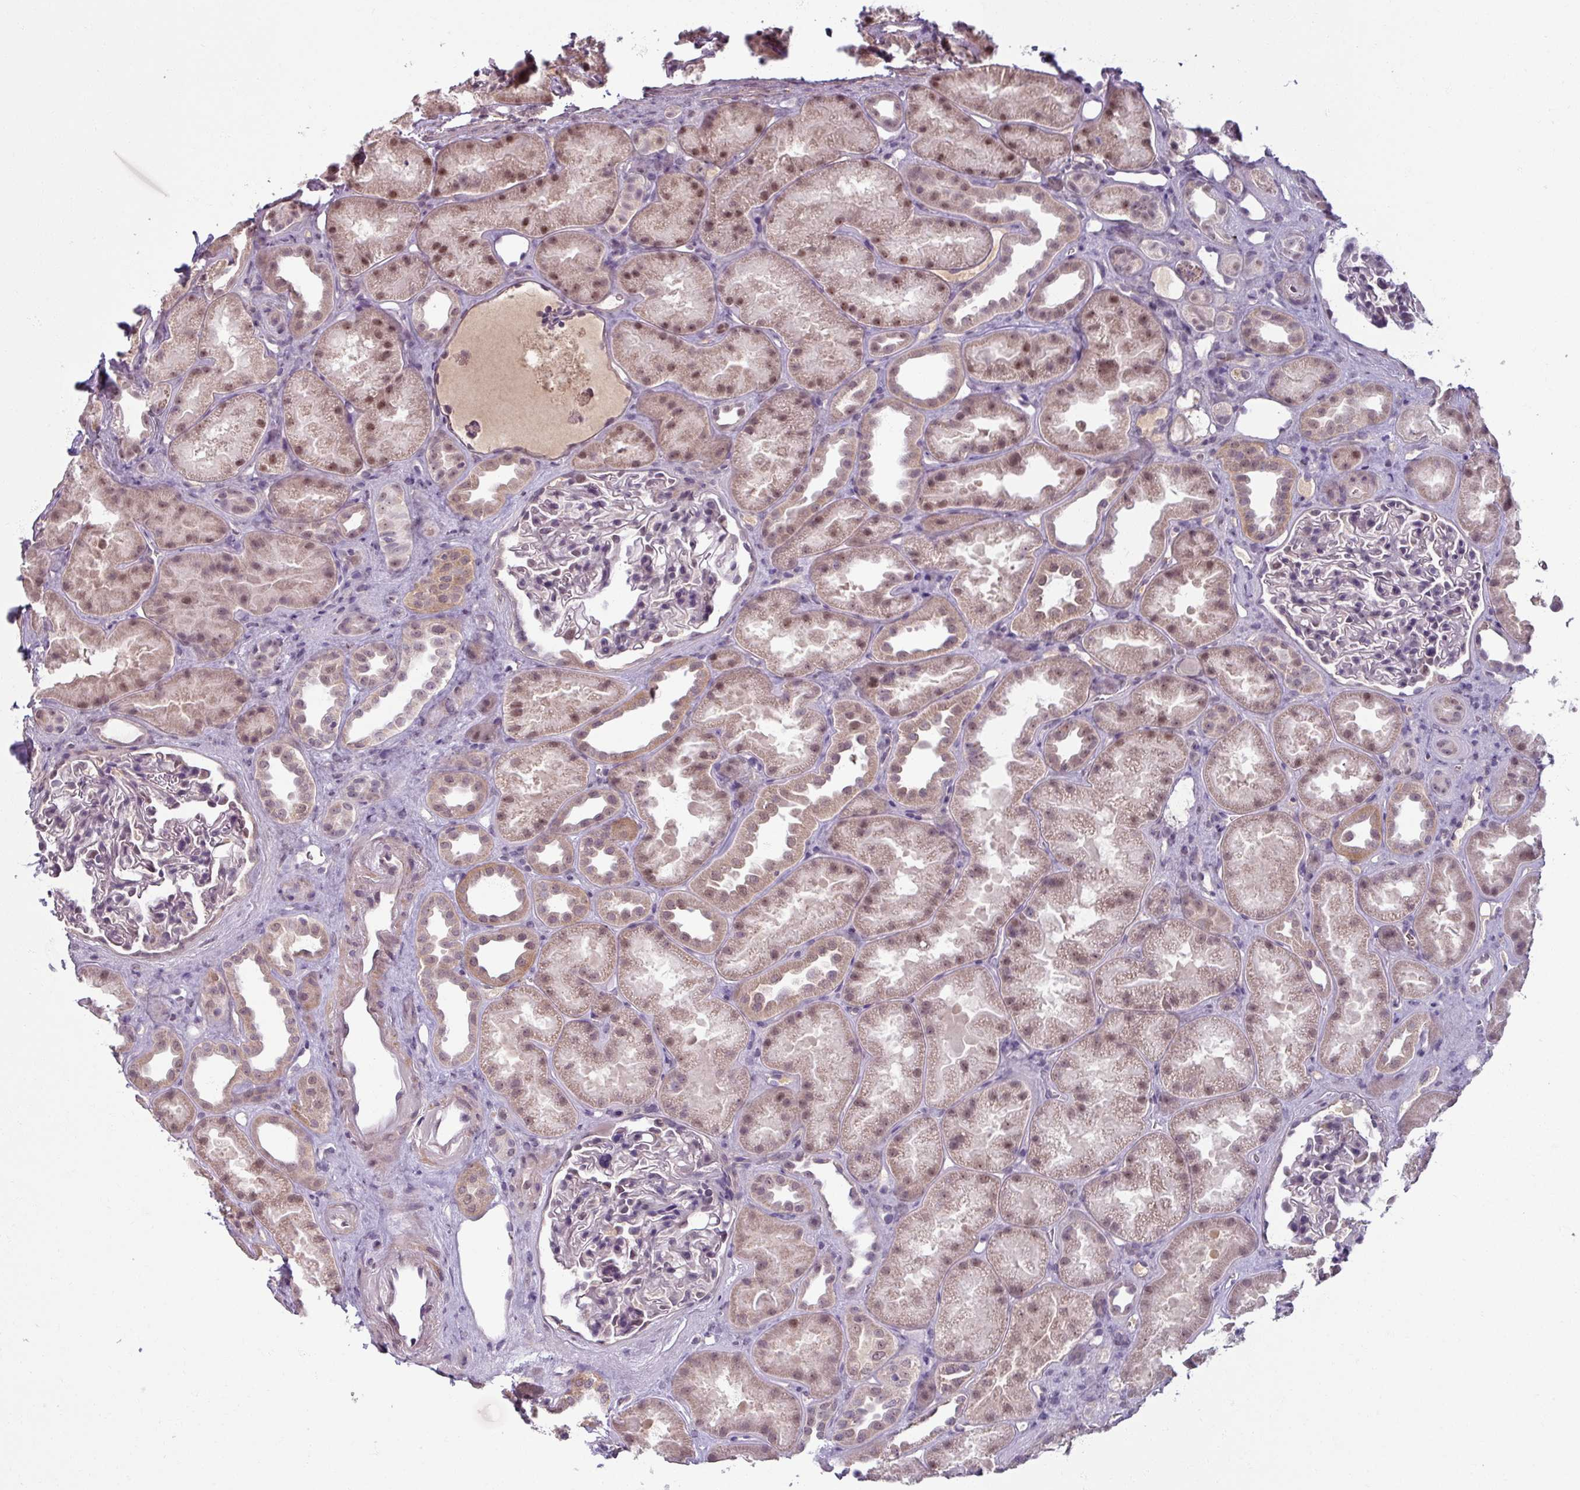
{"staining": {"intensity": "weak", "quantity": "25%-75%", "location": "nuclear"}, "tissue": "kidney", "cell_type": "Cells in glomeruli", "image_type": "normal", "snomed": [{"axis": "morphology", "description": "Normal tissue, NOS"}, {"axis": "topography", "description": "Kidney"}], "caption": "The image exhibits a brown stain indicating the presence of a protein in the nuclear of cells in glomeruli in kidney.", "gene": "UVSSA", "patient": {"sex": "male", "age": 61}}